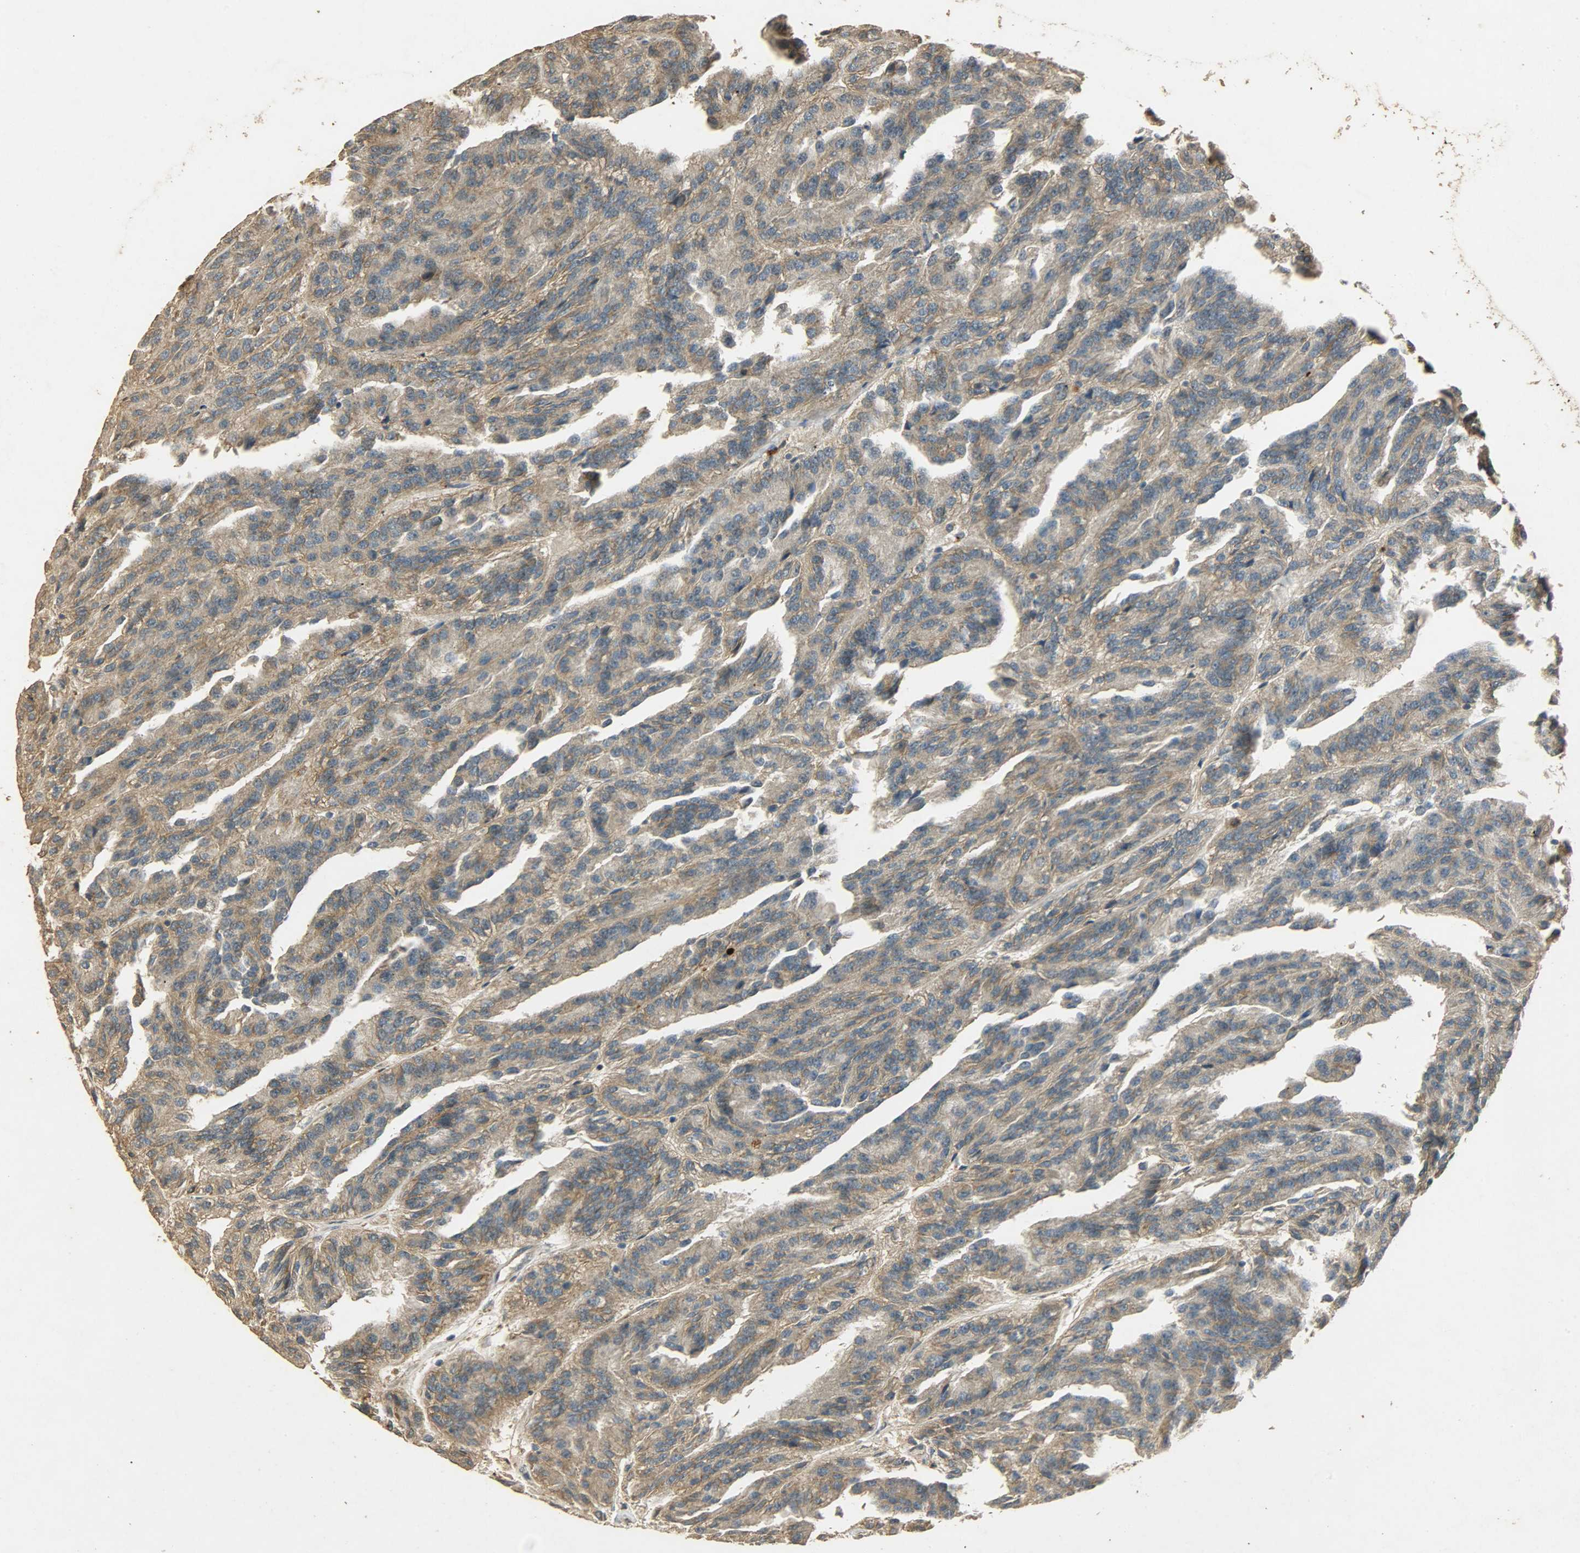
{"staining": {"intensity": "moderate", "quantity": ">75%", "location": "cytoplasmic/membranous"}, "tissue": "renal cancer", "cell_type": "Tumor cells", "image_type": "cancer", "snomed": [{"axis": "morphology", "description": "Adenocarcinoma, NOS"}, {"axis": "topography", "description": "Kidney"}], "caption": "Renal cancer (adenocarcinoma) stained with a brown dye exhibits moderate cytoplasmic/membranous positive expression in approximately >75% of tumor cells.", "gene": "ATP2B1", "patient": {"sex": "male", "age": 46}}